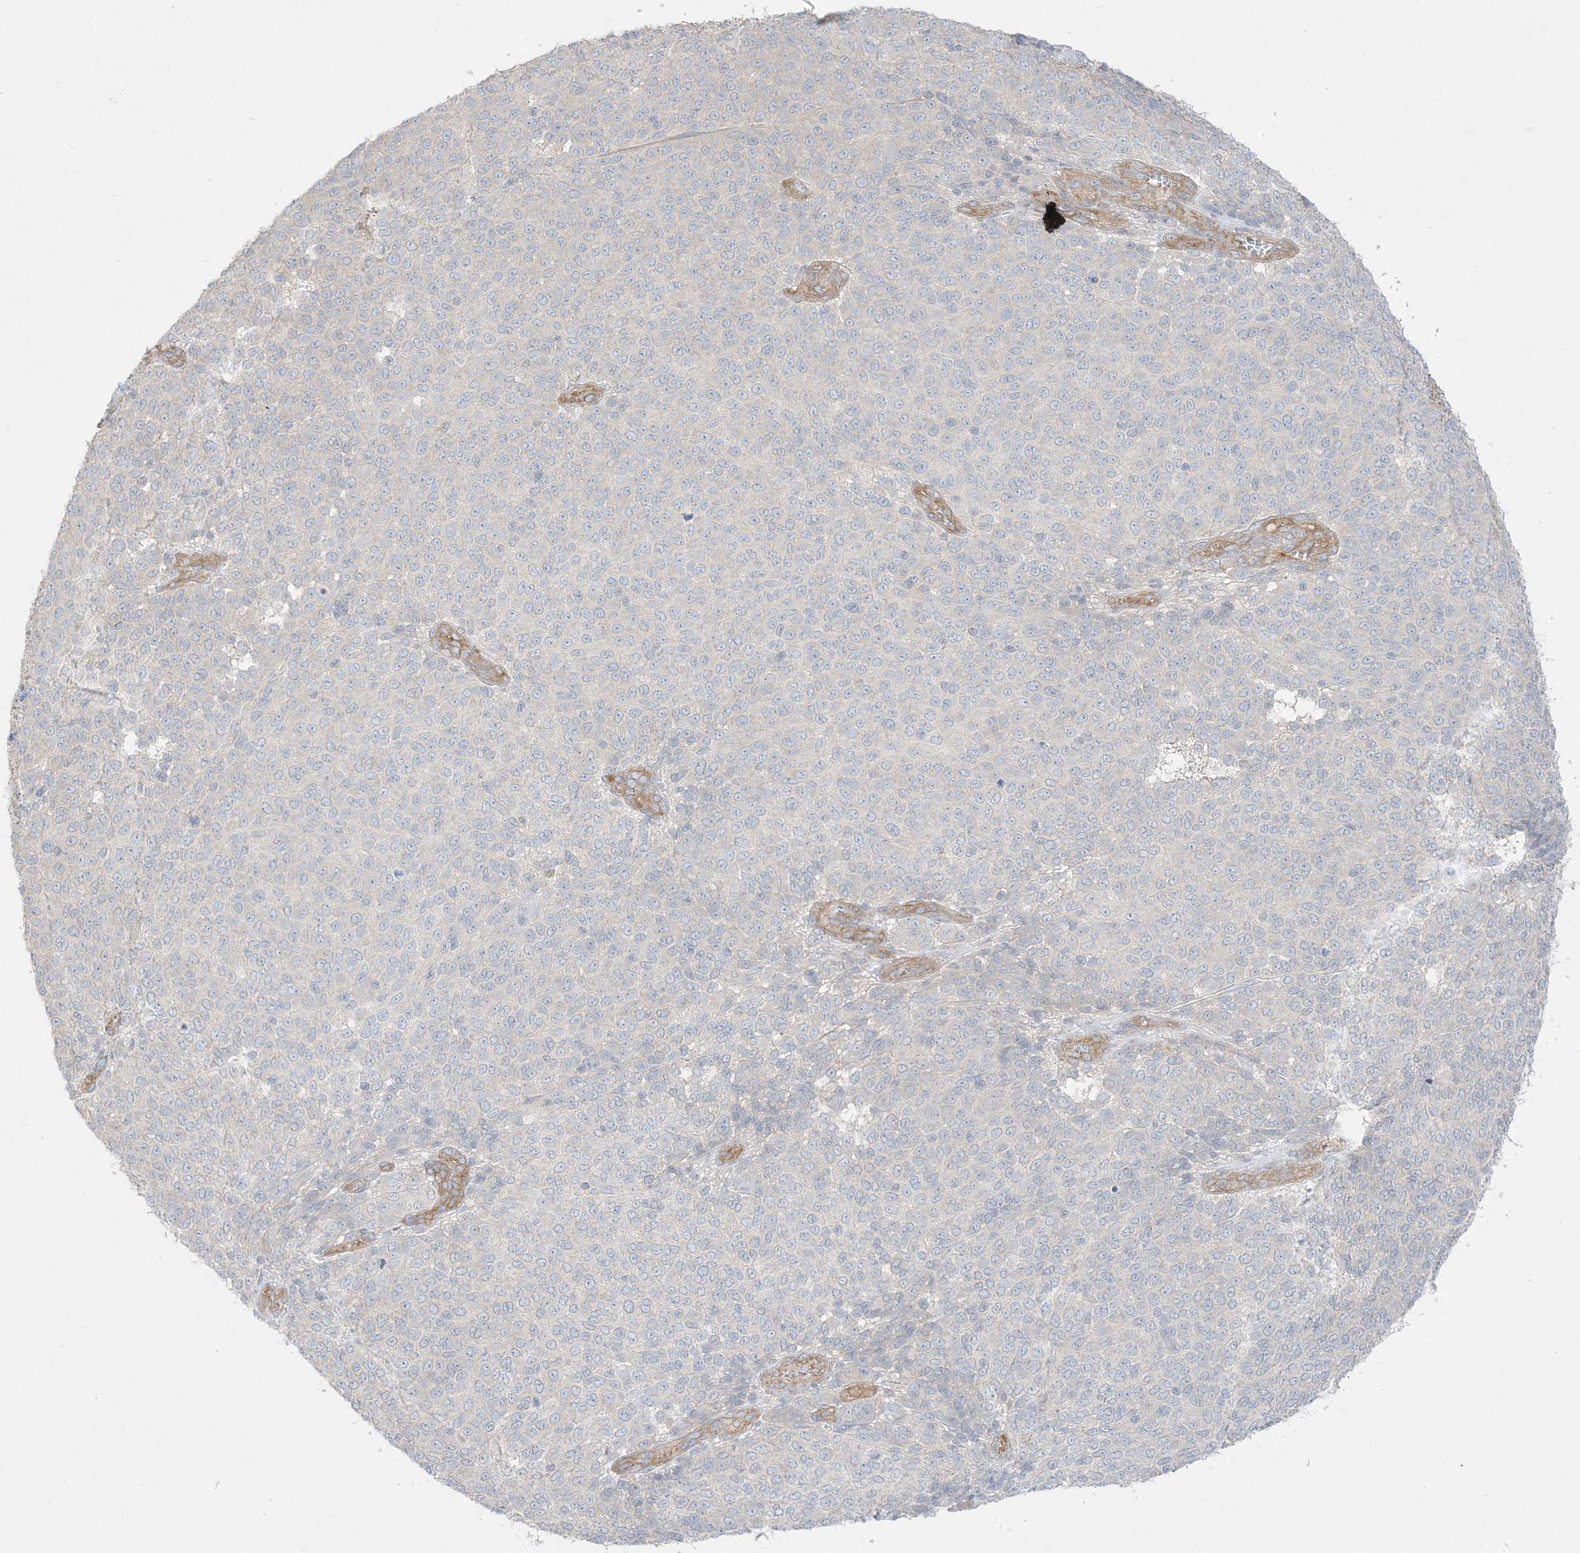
{"staining": {"intensity": "negative", "quantity": "none", "location": "none"}, "tissue": "melanoma", "cell_type": "Tumor cells", "image_type": "cancer", "snomed": [{"axis": "morphology", "description": "Malignant melanoma, NOS"}, {"axis": "topography", "description": "Skin"}], "caption": "The immunohistochemistry histopathology image has no significant staining in tumor cells of melanoma tissue.", "gene": "ARHGEF9", "patient": {"sex": "male", "age": 49}}